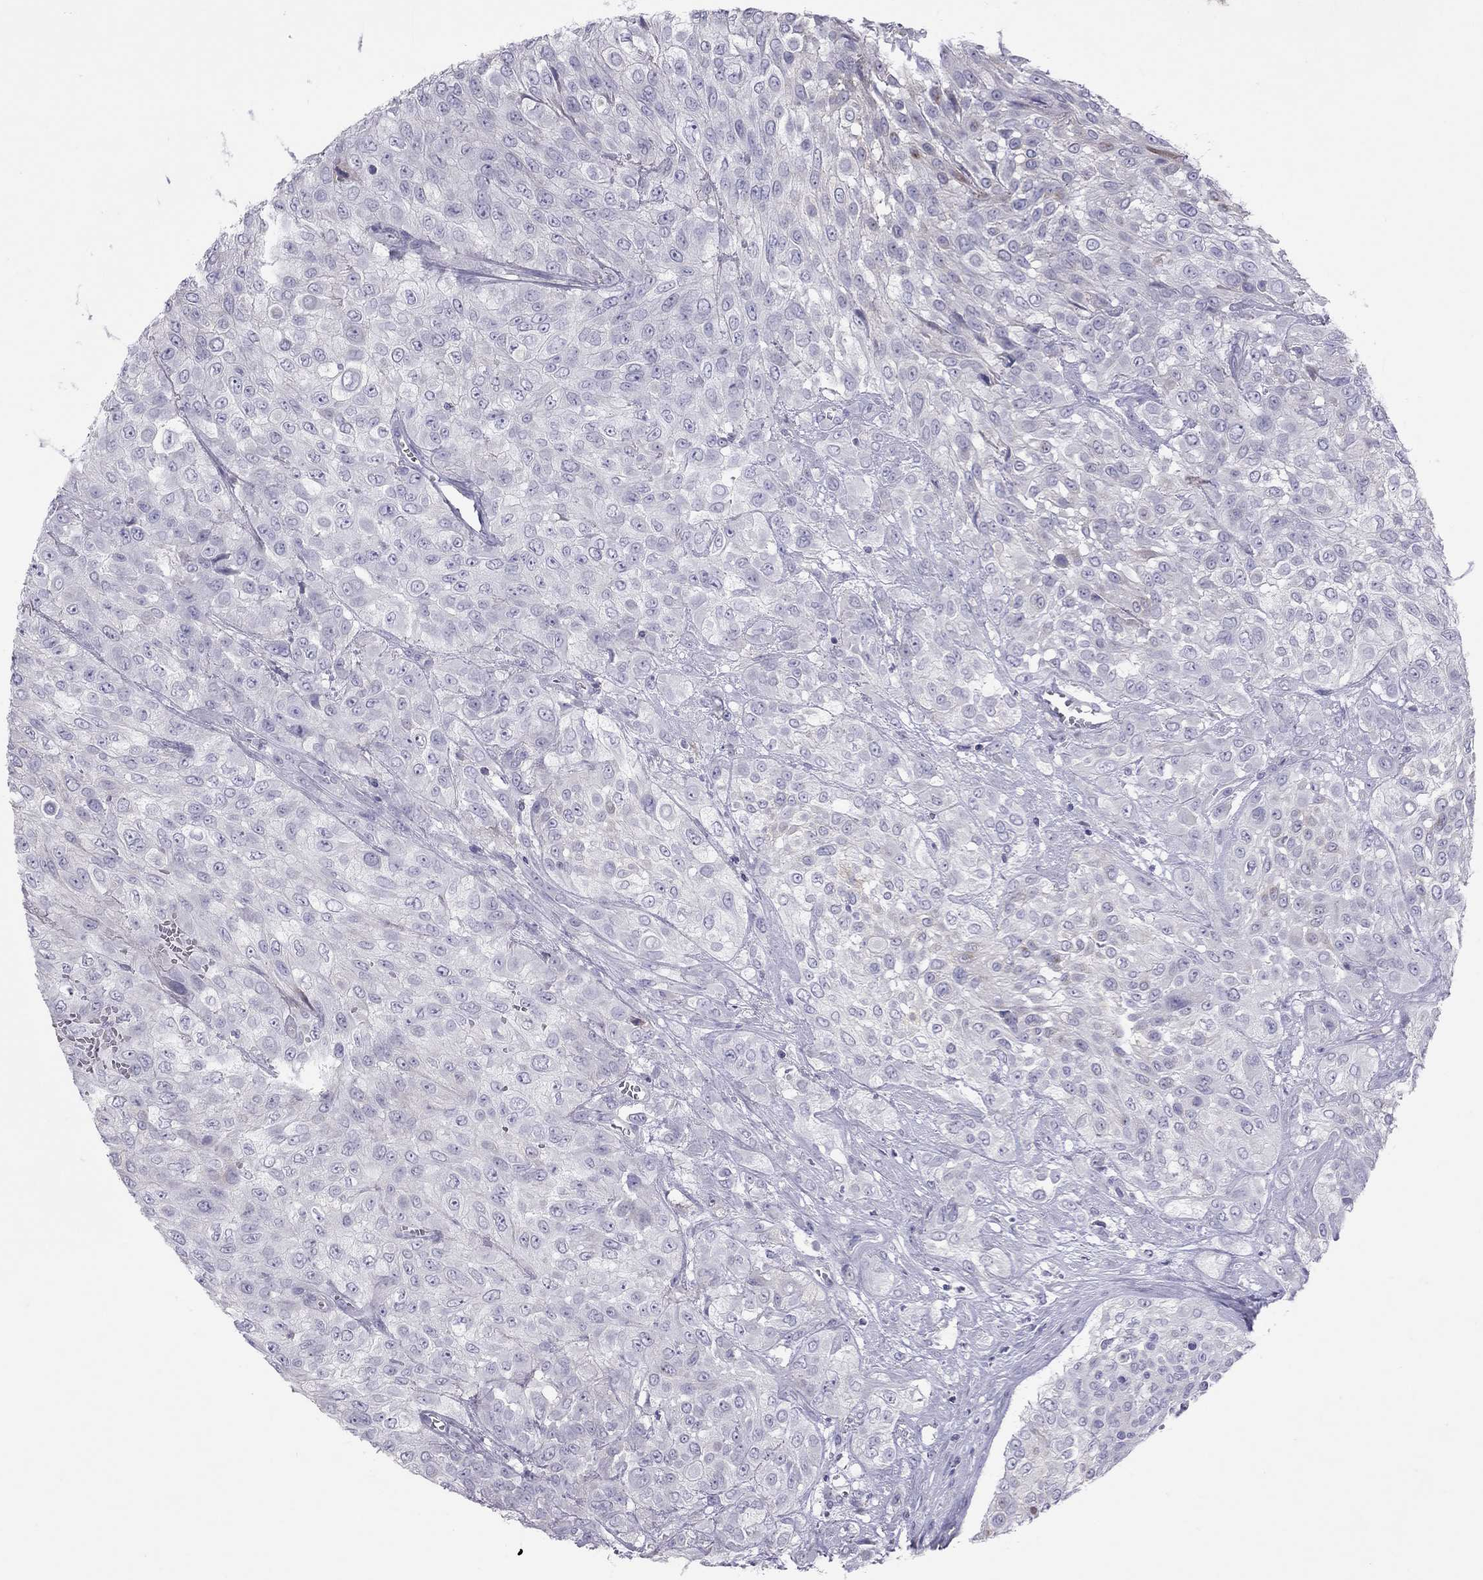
{"staining": {"intensity": "negative", "quantity": "none", "location": "none"}, "tissue": "urothelial cancer", "cell_type": "Tumor cells", "image_type": "cancer", "snomed": [{"axis": "morphology", "description": "Urothelial carcinoma, High grade"}, {"axis": "topography", "description": "Urinary bladder"}], "caption": "An image of high-grade urothelial carcinoma stained for a protein reveals no brown staining in tumor cells.", "gene": "MUC16", "patient": {"sex": "male", "age": 57}}